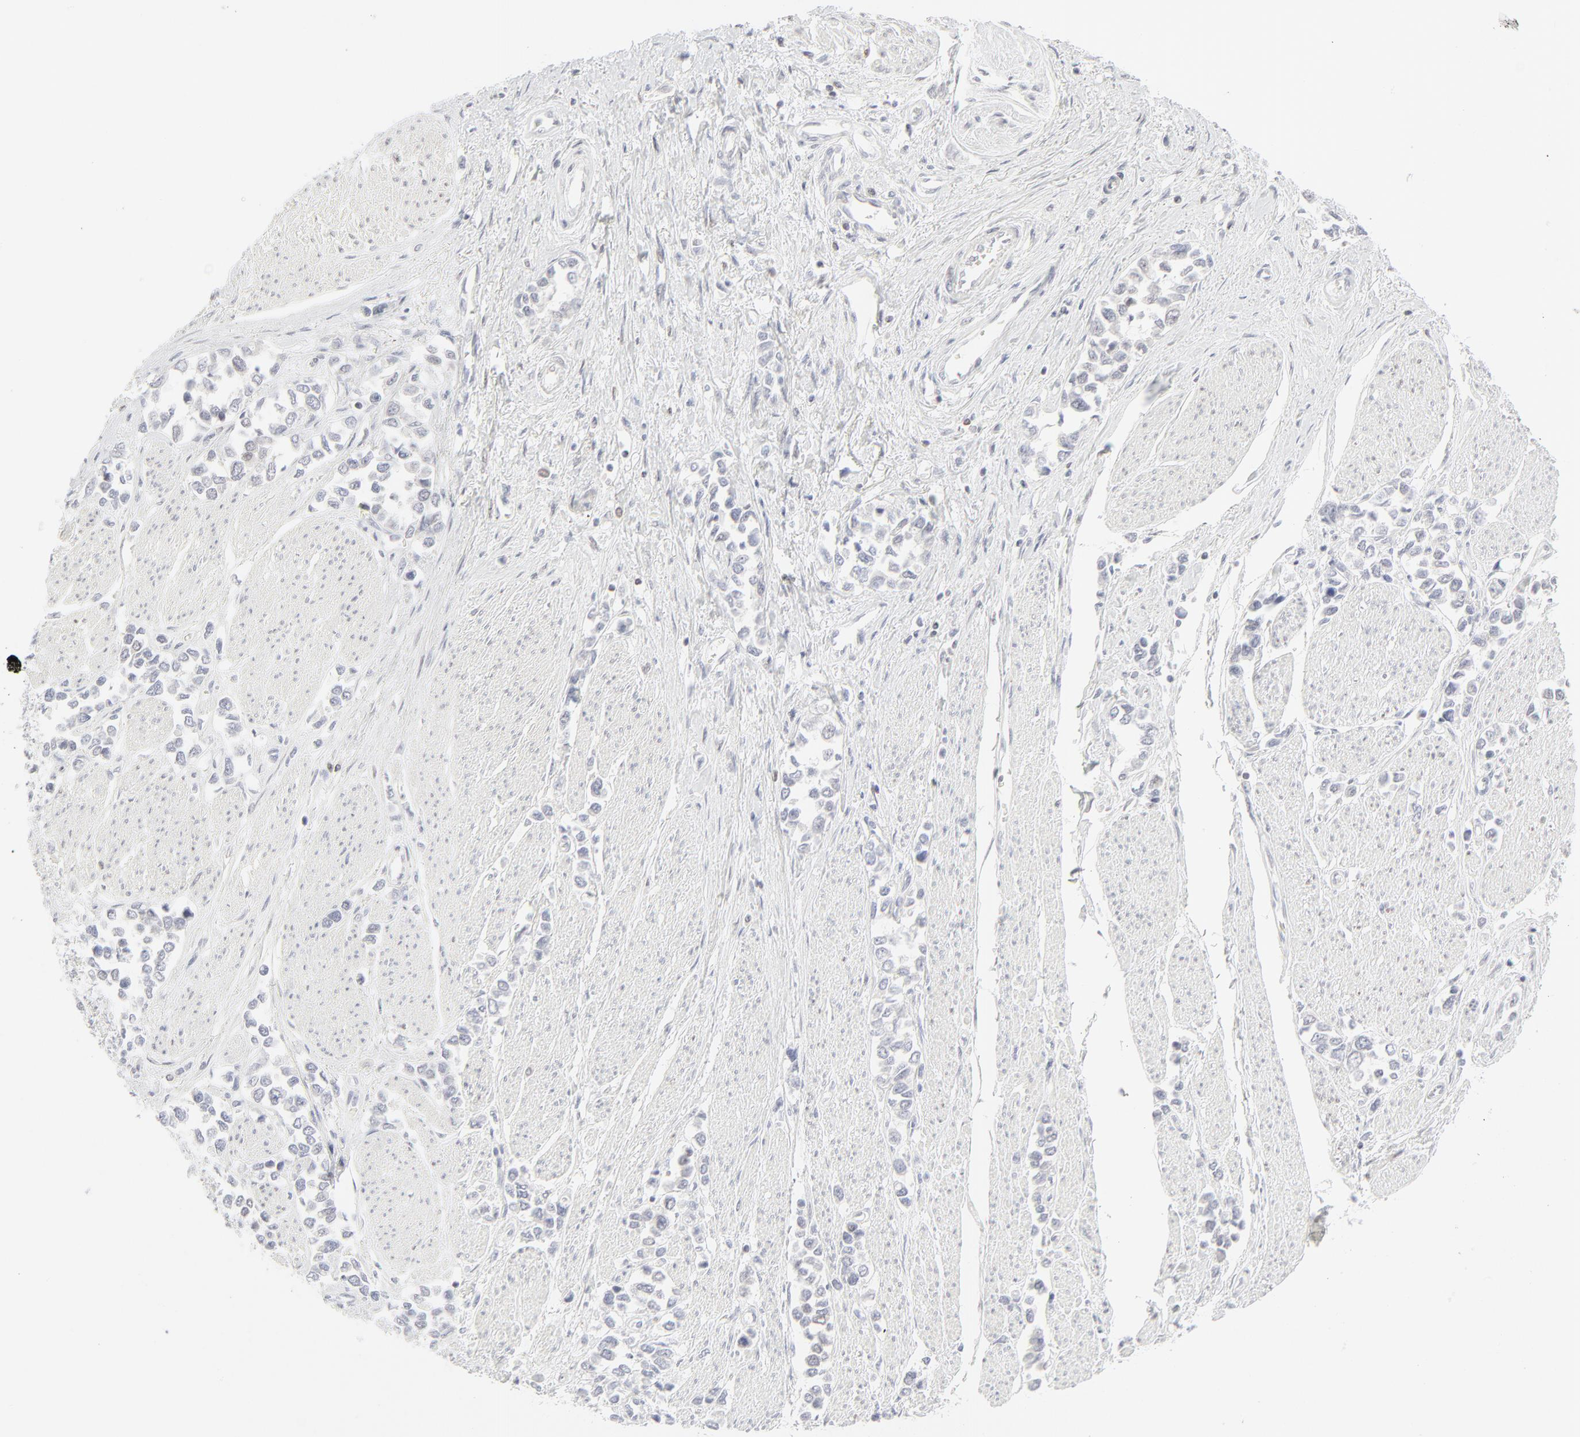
{"staining": {"intensity": "negative", "quantity": "none", "location": "none"}, "tissue": "stomach cancer", "cell_type": "Tumor cells", "image_type": "cancer", "snomed": [{"axis": "morphology", "description": "Adenocarcinoma, NOS"}, {"axis": "topography", "description": "Stomach, upper"}], "caption": "An immunohistochemistry histopathology image of stomach cancer (adenocarcinoma) is shown. There is no staining in tumor cells of stomach cancer (adenocarcinoma).", "gene": "PRKCB", "patient": {"sex": "male", "age": 76}}